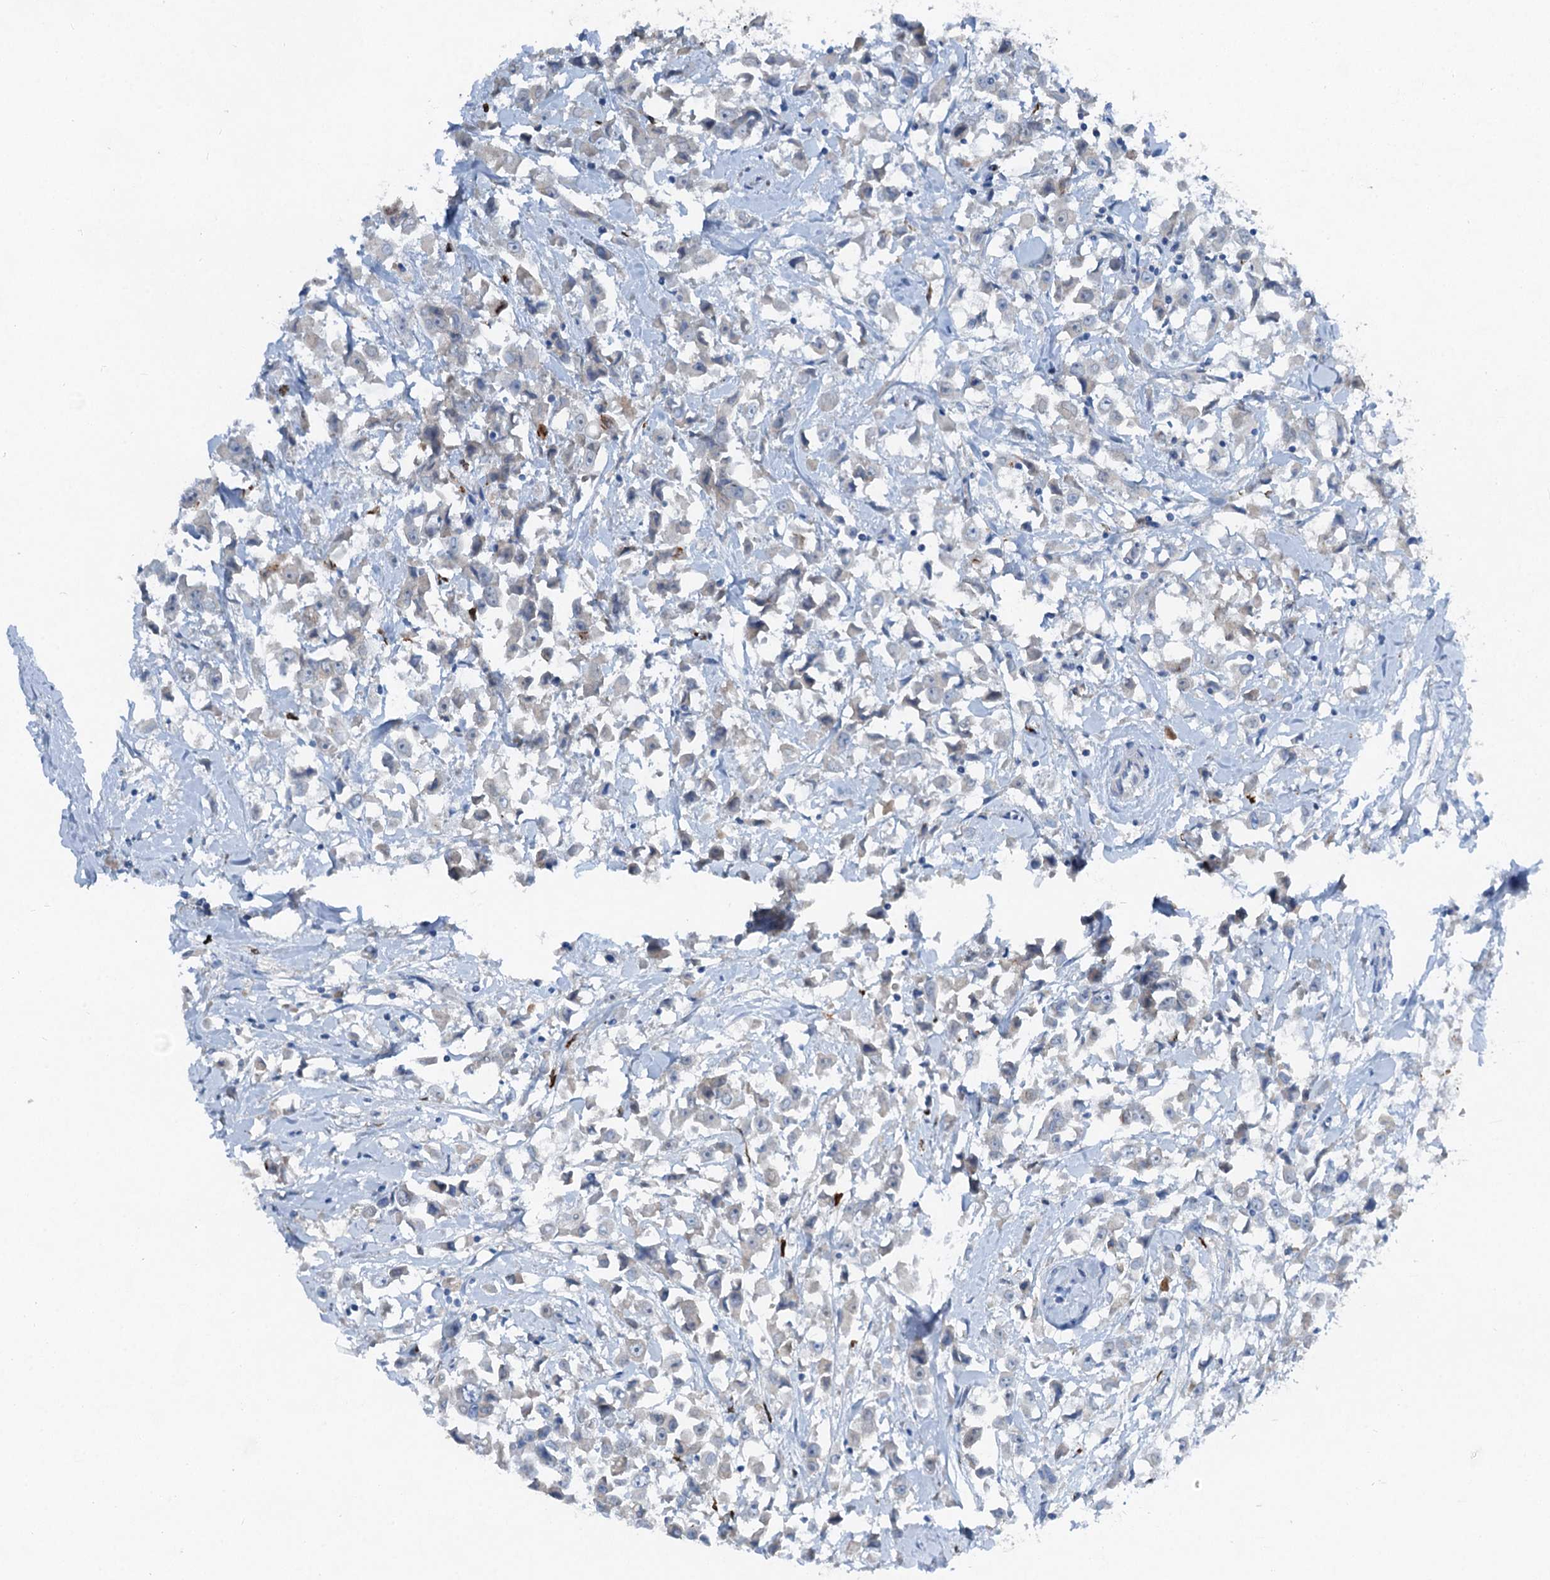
{"staining": {"intensity": "negative", "quantity": "none", "location": "none"}, "tissue": "breast cancer", "cell_type": "Tumor cells", "image_type": "cancer", "snomed": [{"axis": "morphology", "description": "Duct carcinoma"}, {"axis": "topography", "description": "Breast"}], "caption": "Immunohistochemistry (IHC) of human breast infiltrating ductal carcinoma demonstrates no staining in tumor cells.", "gene": "OTOA", "patient": {"sex": "female", "age": 61}}